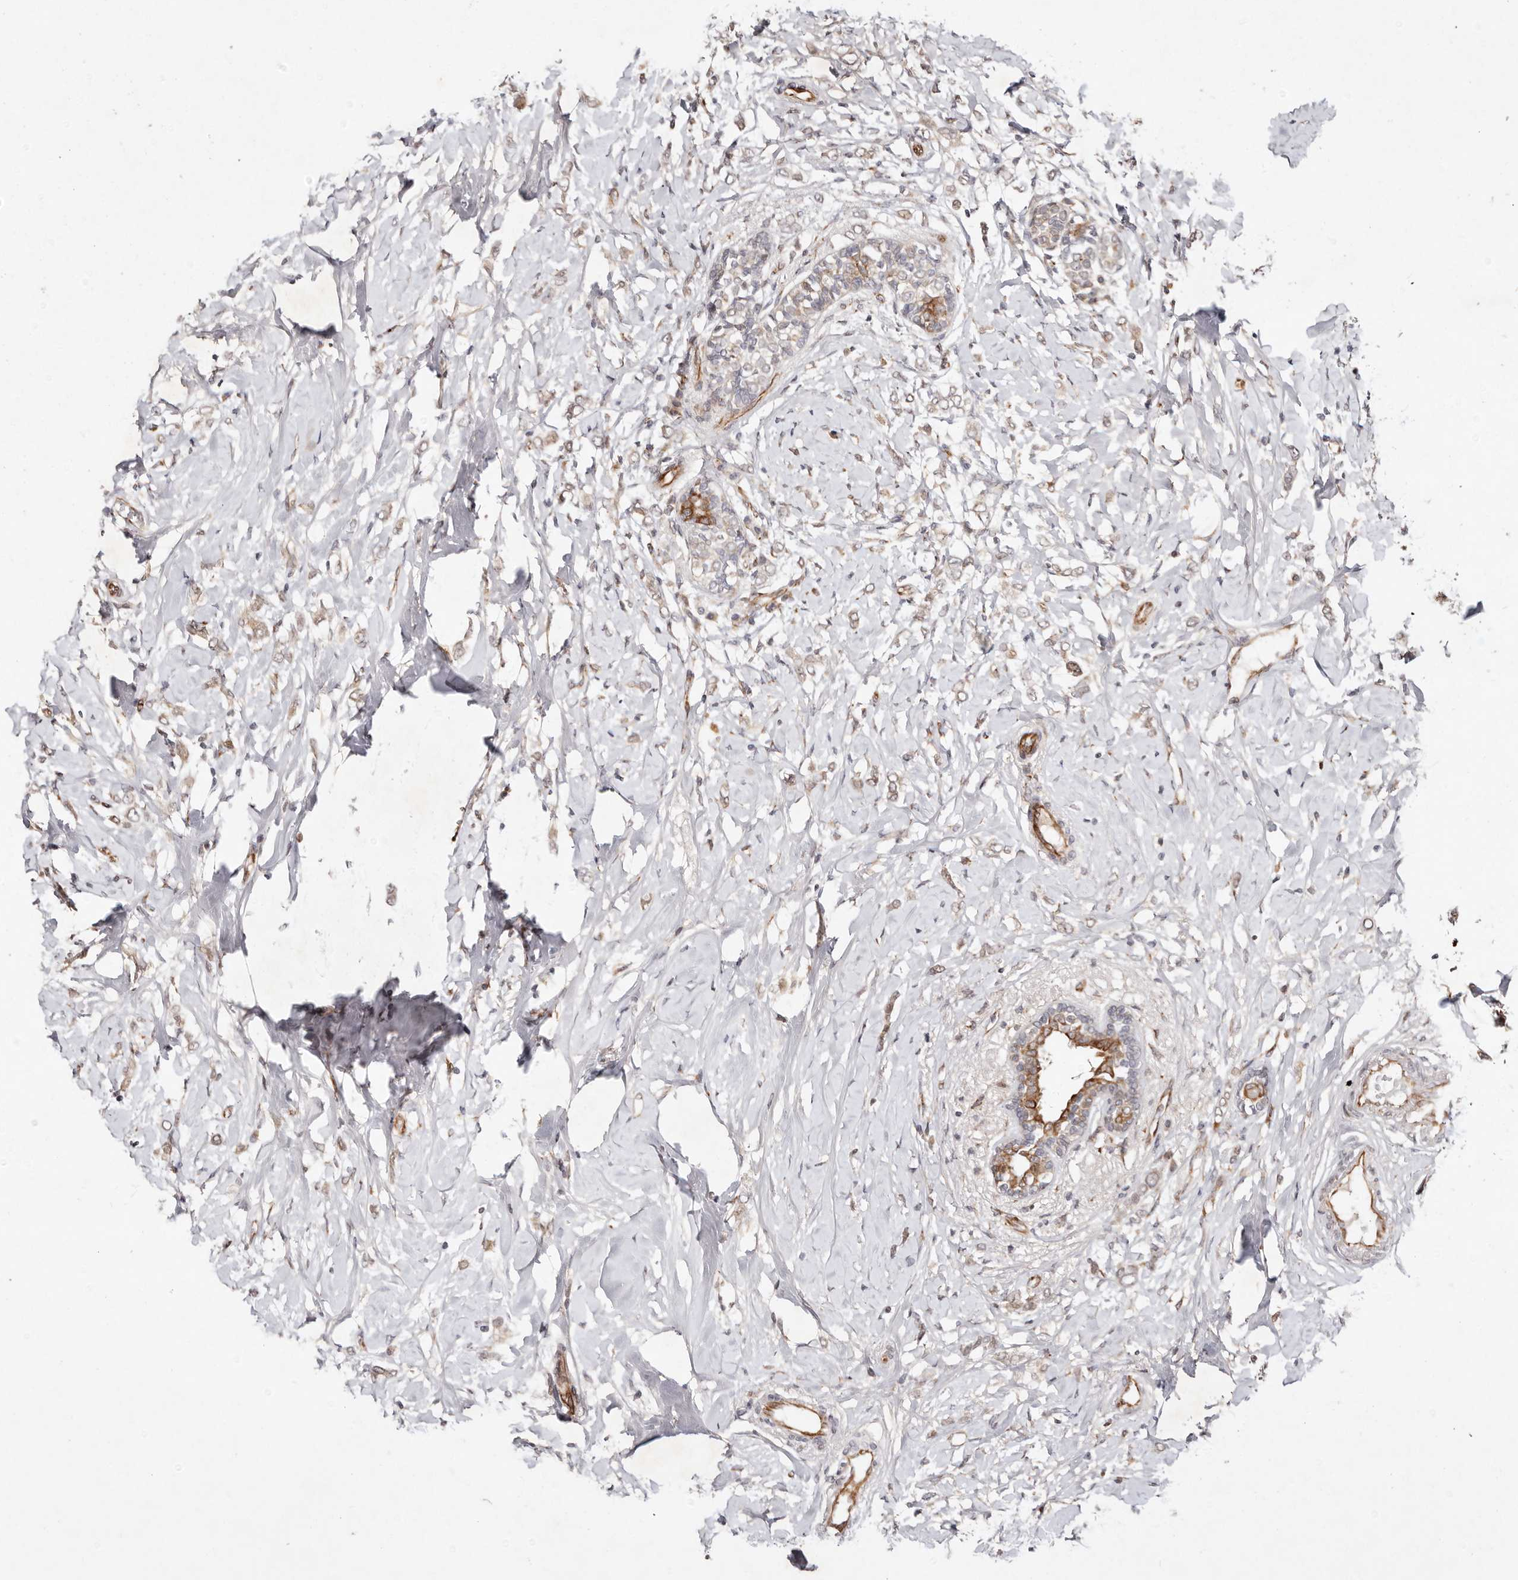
{"staining": {"intensity": "weak", "quantity": ">75%", "location": "cytoplasmic/membranous"}, "tissue": "breast cancer", "cell_type": "Tumor cells", "image_type": "cancer", "snomed": [{"axis": "morphology", "description": "Normal tissue, NOS"}, {"axis": "morphology", "description": "Lobular carcinoma"}, {"axis": "topography", "description": "Breast"}], "caption": "Weak cytoplasmic/membranous expression for a protein is appreciated in approximately >75% of tumor cells of lobular carcinoma (breast) using immunohistochemistry (IHC).", "gene": "BCL2L15", "patient": {"sex": "female", "age": 47}}